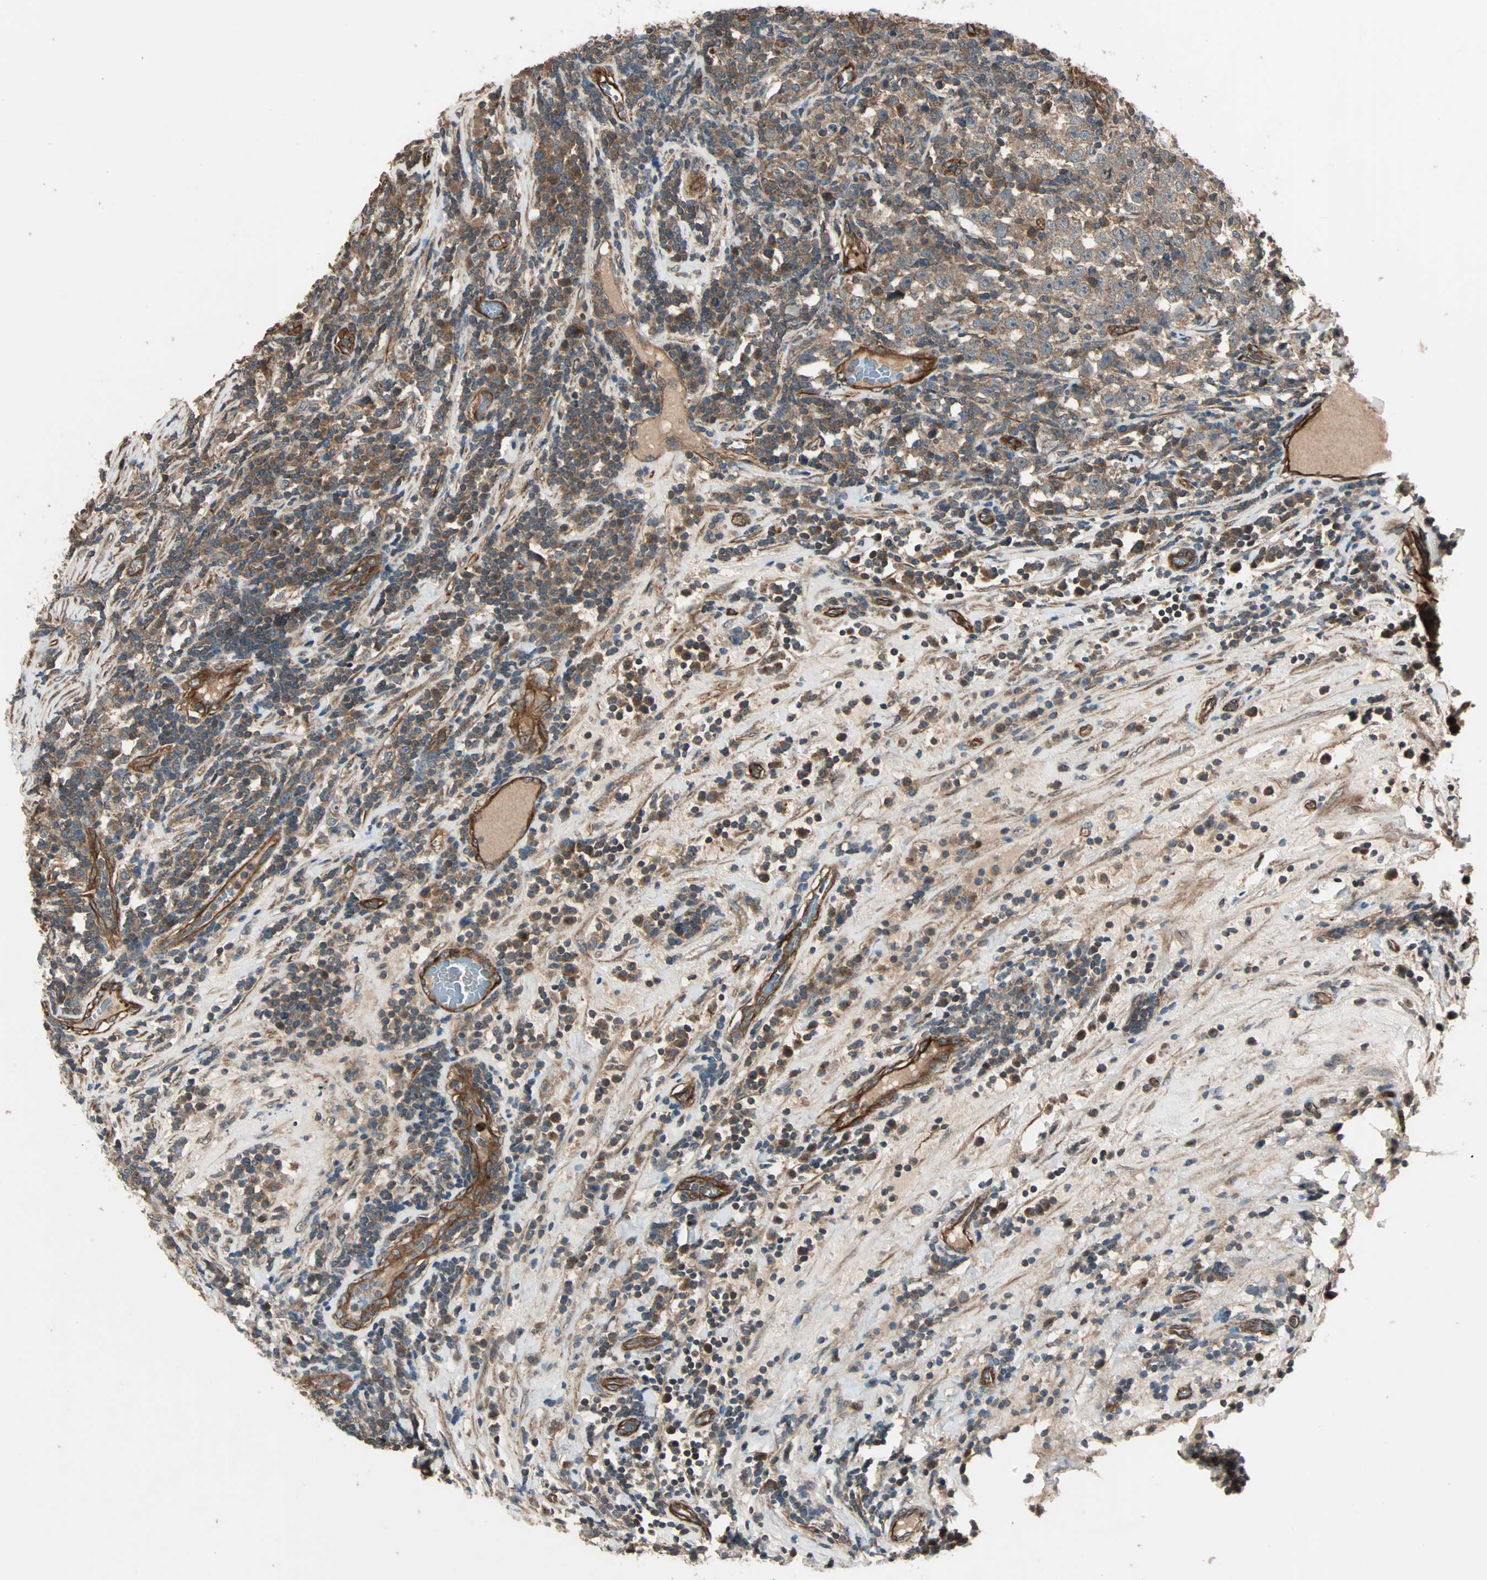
{"staining": {"intensity": "moderate", "quantity": ">75%", "location": "cytoplasmic/membranous"}, "tissue": "testis cancer", "cell_type": "Tumor cells", "image_type": "cancer", "snomed": [{"axis": "morphology", "description": "Seminoma, NOS"}, {"axis": "topography", "description": "Testis"}], "caption": "Testis cancer (seminoma) was stained to show a protein in brown. There is medium levels of moderate cytoplasmic/membranous expression in approximately >75% of tumor cells.", "gene": "GCK", "patient": {"sex": "male", "age": 43}}